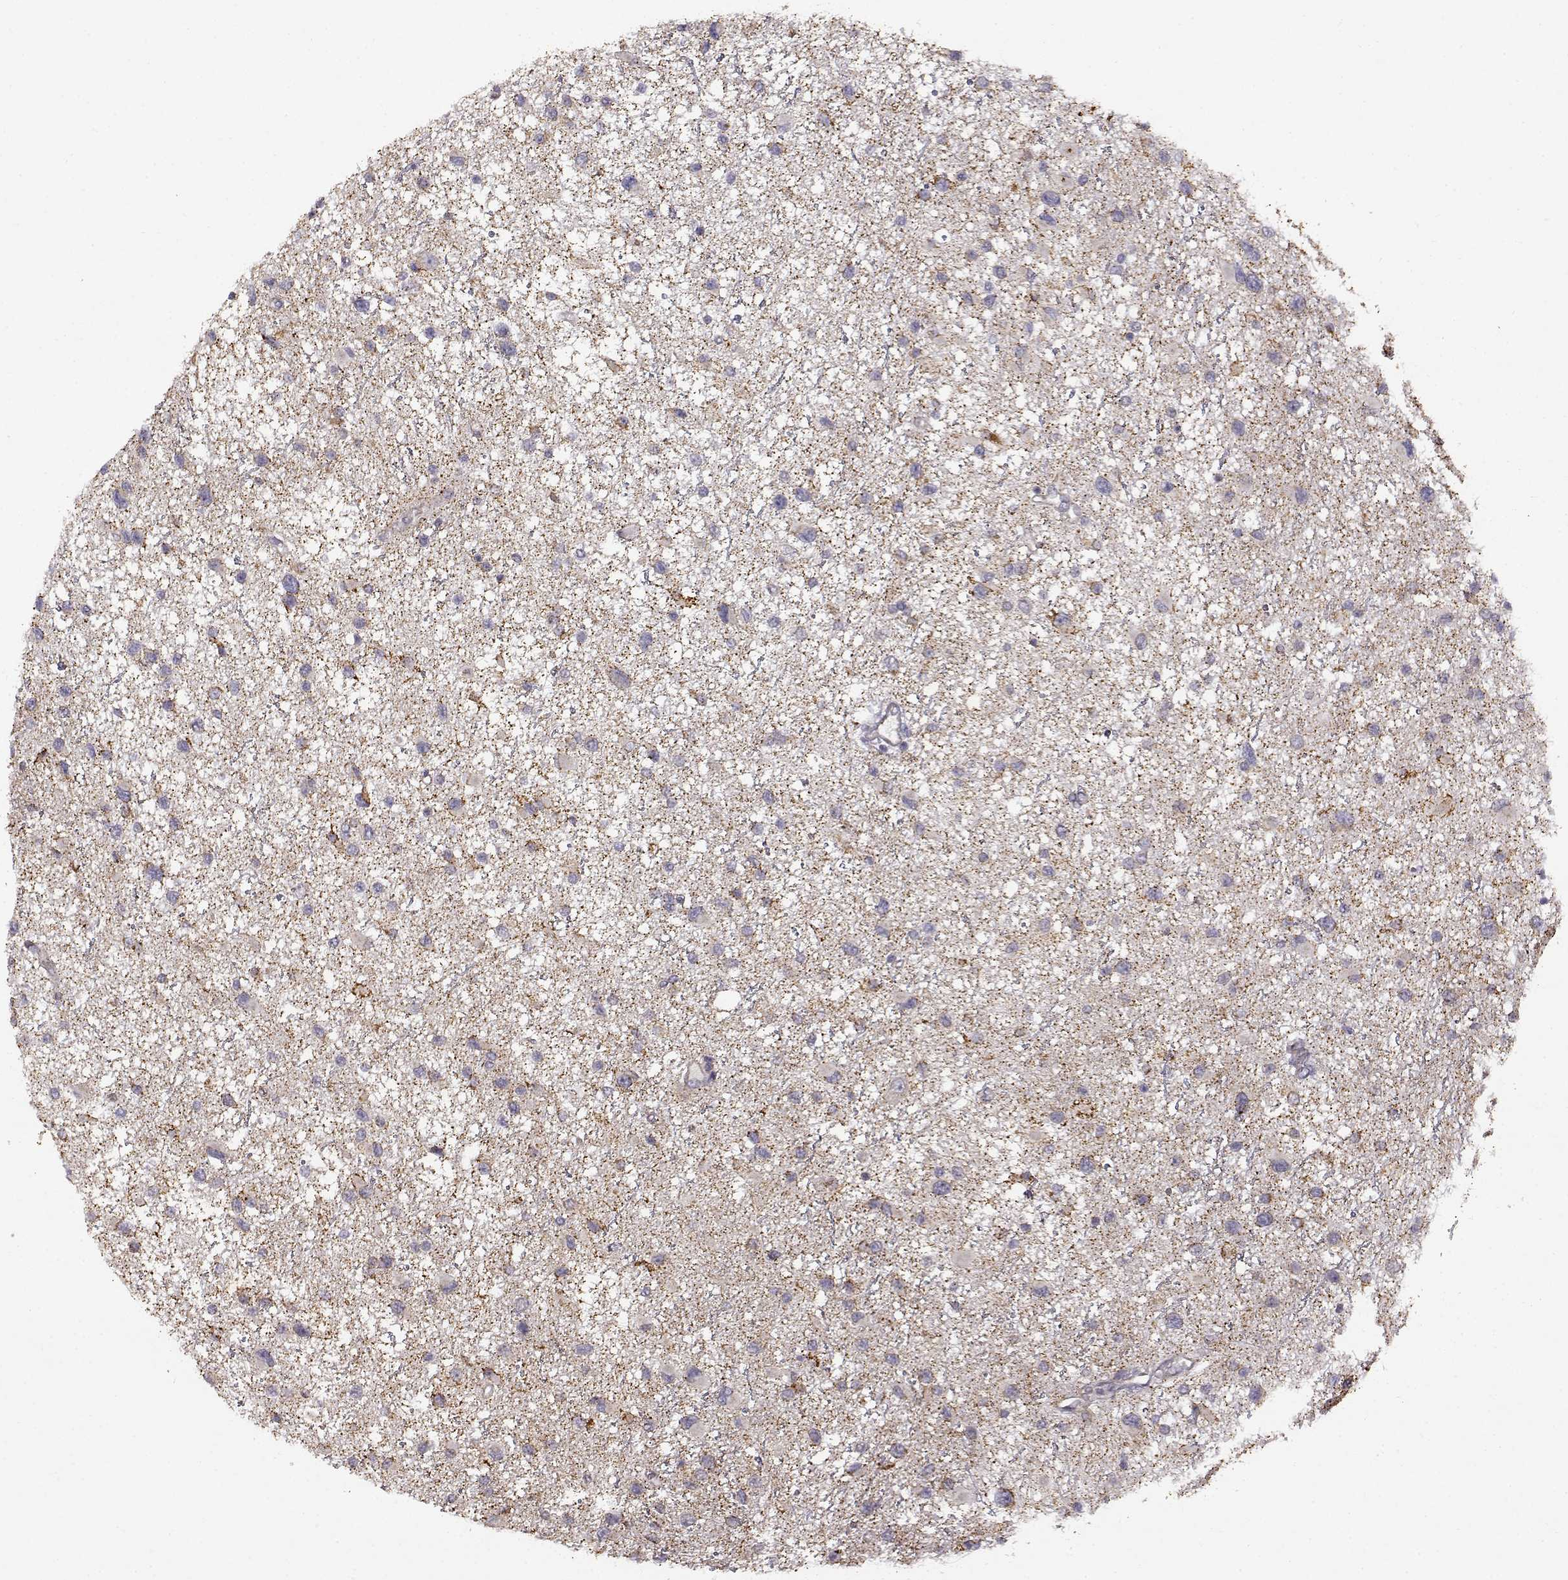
{"staining": {"intensity": "weak", "quantity": "<25%", "location": "cytoplasmic/membranous"}, "tissue": "glioma", "cell_type": "Tumor cells", "image_type": "cancer", "snomed": [{"axis": "morphology", "description": "Glioma, malignant, Low grade"}, {"axis": "topography", "description": "Brain"}], "caption": "Tumor cells show no significant staining in glioma. The staining was performed using DAB (3,3'-diaminobenzidine) to visualize the protein expression in brown, while the nuclei were stained in blue with hematoxylin (Magnification: 20x).", "gene": "DDC", "patient": {"sex": "female", "age": 32}}